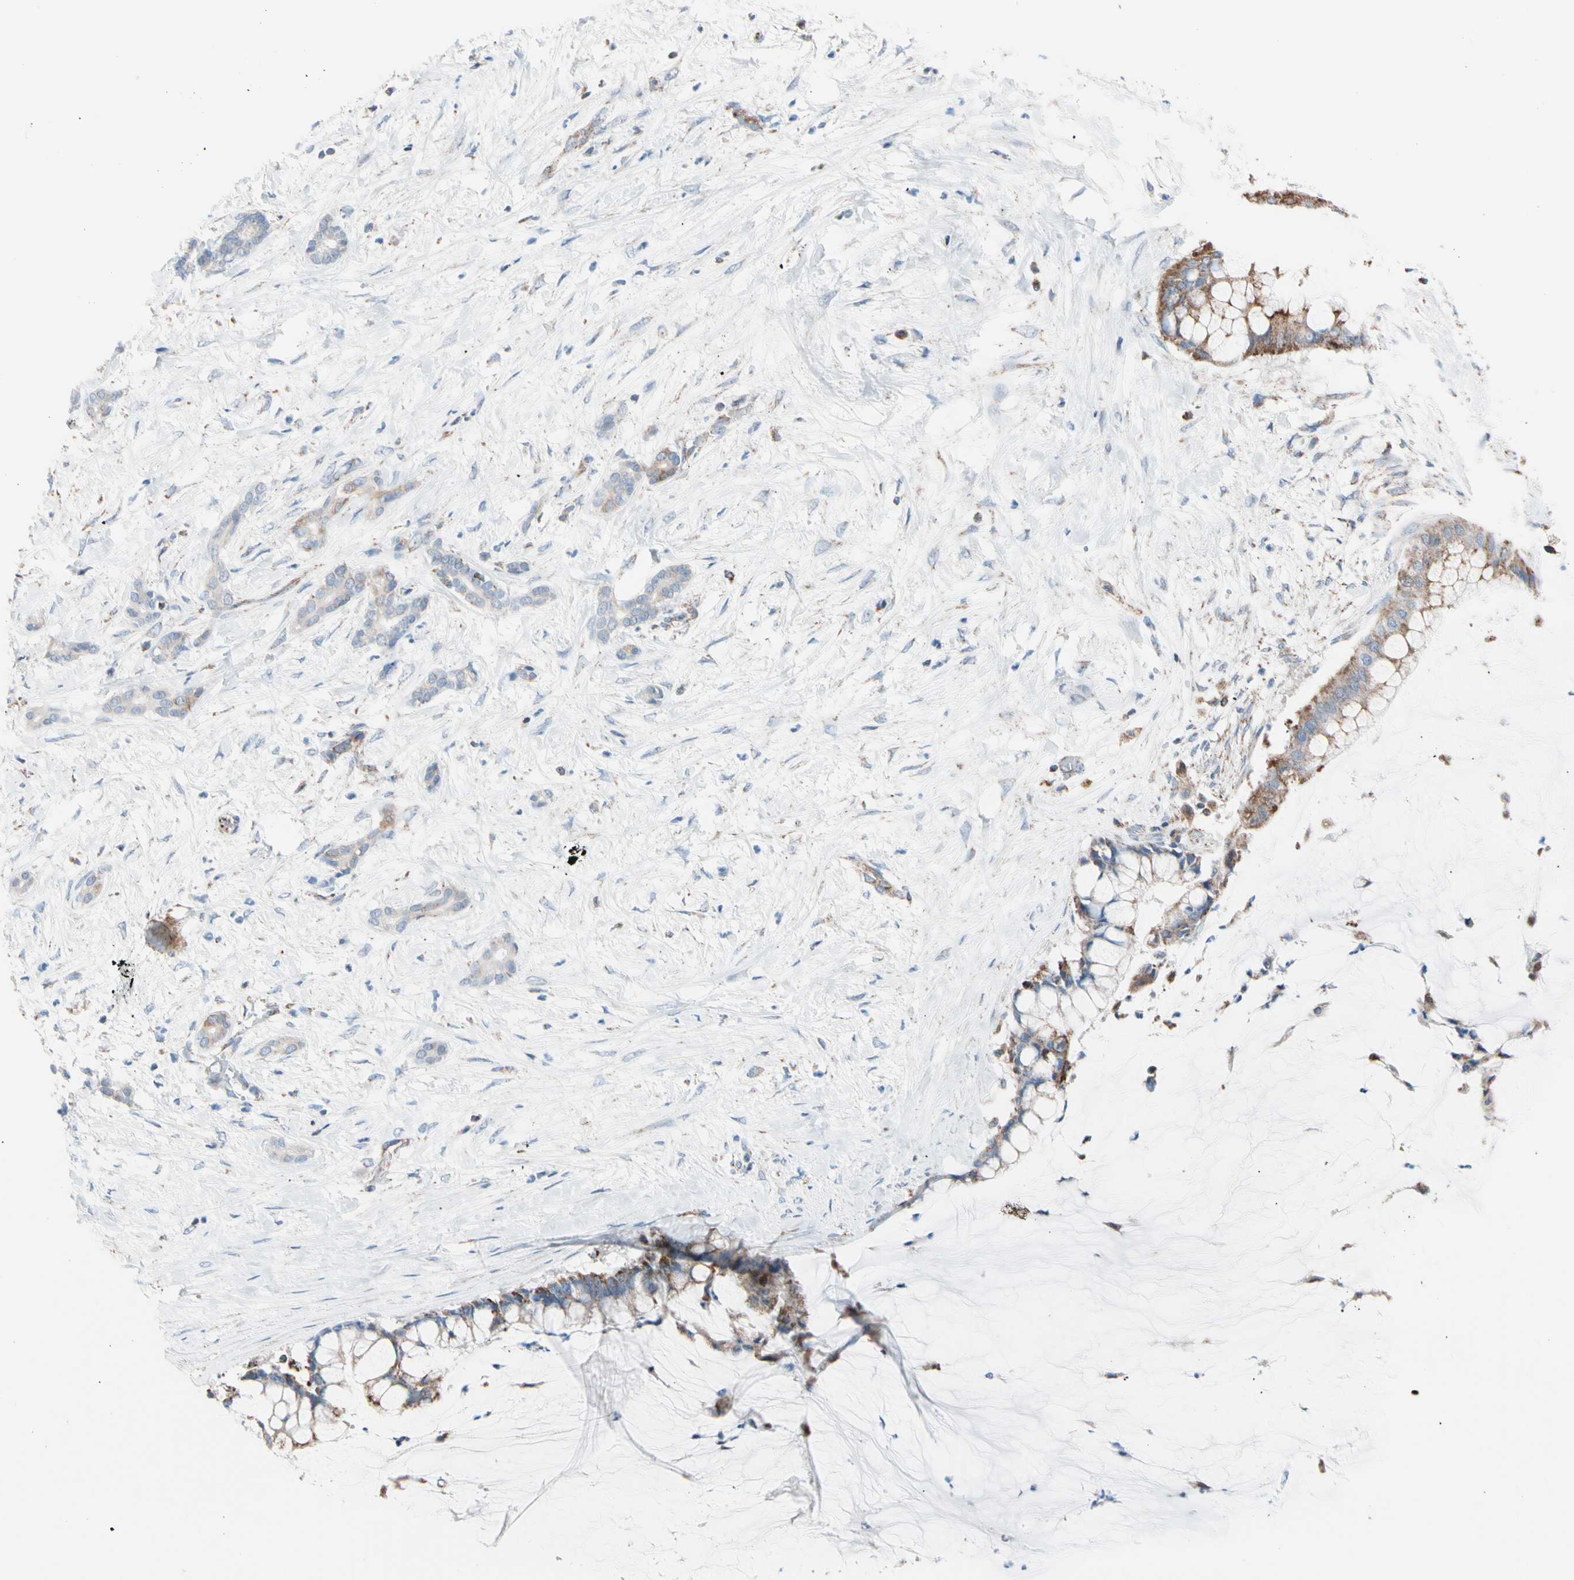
{"staining": {"intensity": "weak", "quantity": "<25%", "location": "cytoplasmic/membranous"}, "tissue": "pancreatic cancer", "cell_type": "Tumor cells", "image_type": "cancer", "snomed": [{"axis": "morphology", "description": "Adenocarcinoma, NOS"}, {"axis": "topography", "description": "Pancreas"}], "caption": "Immunohistochemistry (IHC) photomicrograph of adenocarcinoma (pancreatic) stained for a protein (brown), which reveals no positivity in tumor cells.", "gene": "HK1", "patient": {"sex": "male", "age": 41}}